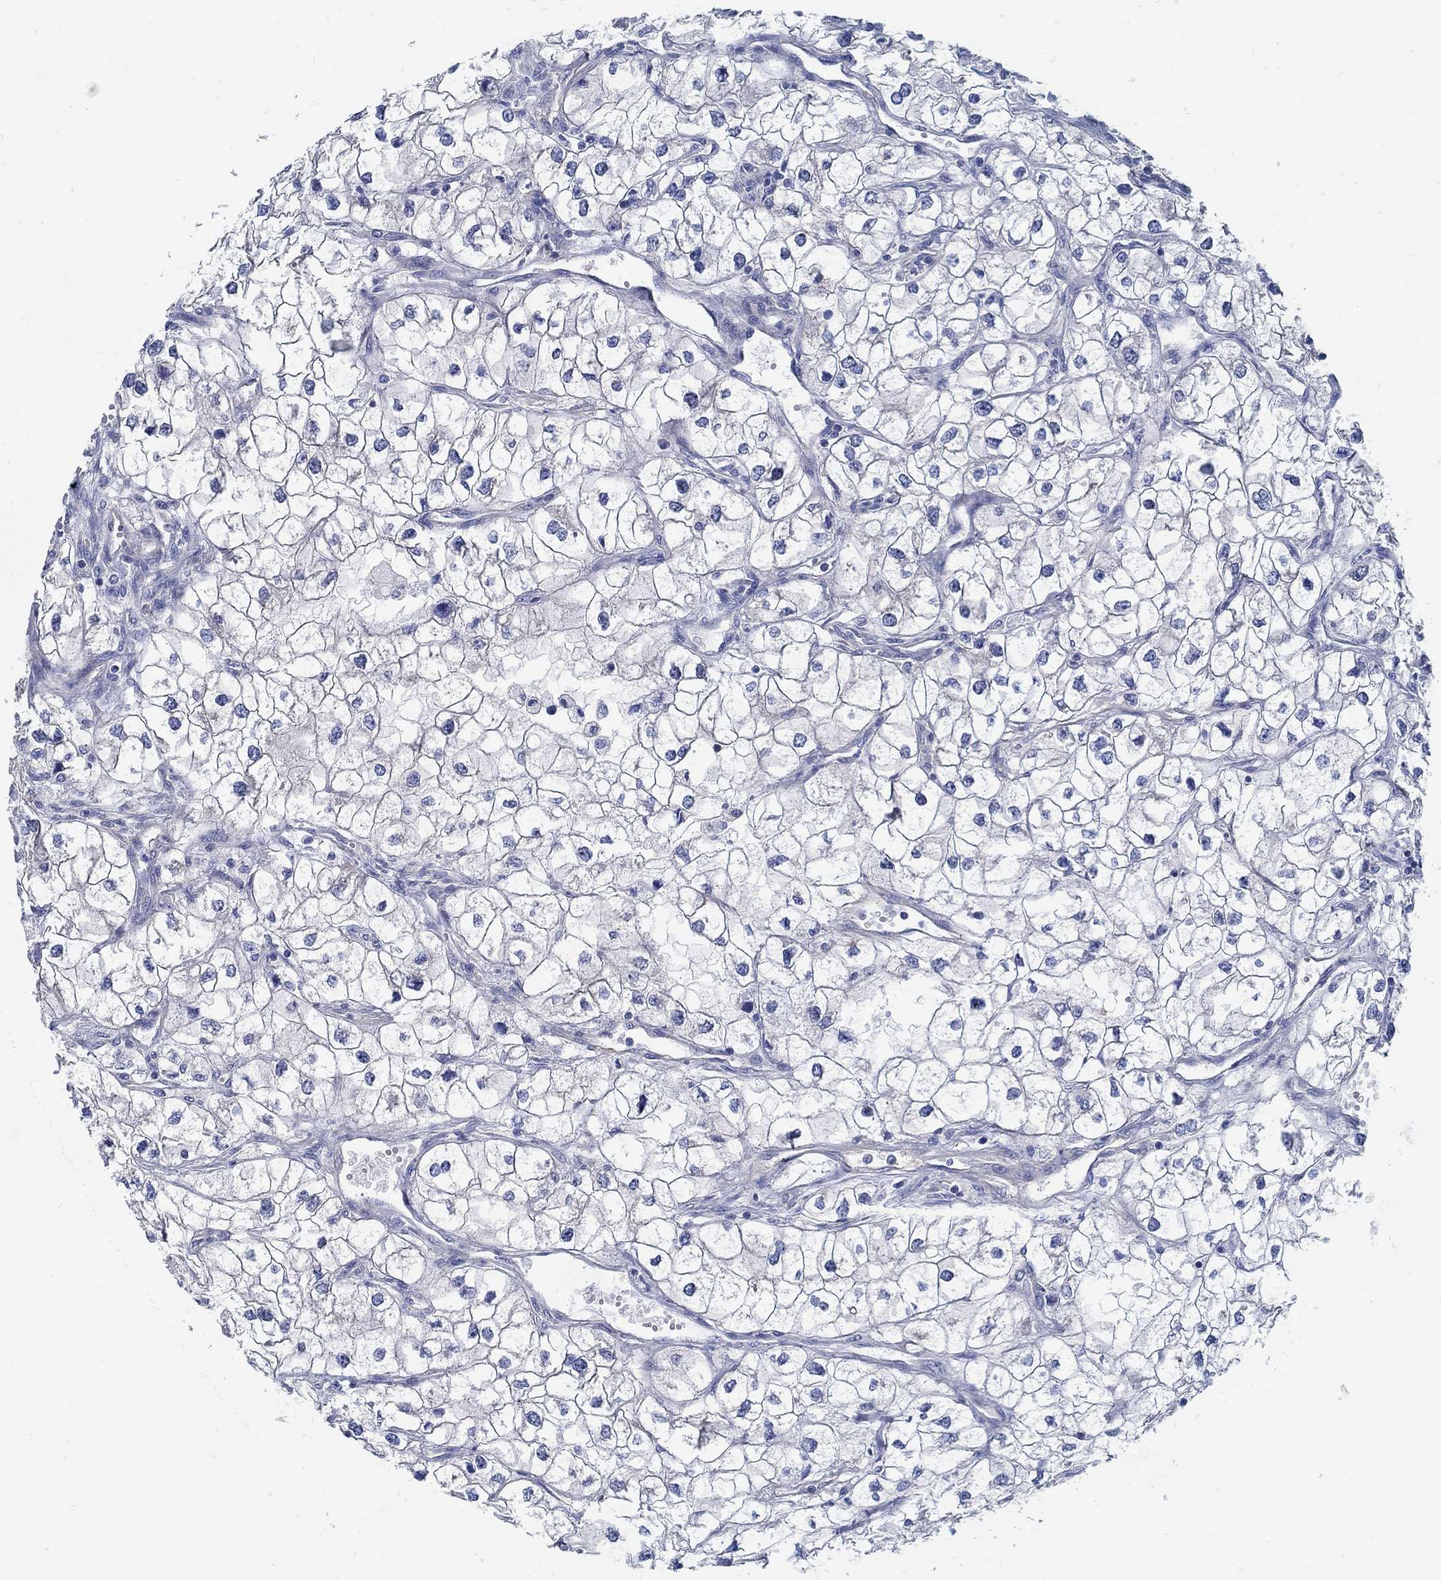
{"staining": {"intensity": "negative", "quantity": "none", "location": "none"}, "tissue": "renal cancer", "cell_type": "Tumor cells", "image_type": "cancer", "snomed": [{"axis": "morphology", "description": "Adenocarcinoma, NOS"}, {"axis": "topography", "description": "Kidney"}], "caption": "Renal cancer (adenocarcinoma) was stained to show a protein in brown. There is no significant staining in tumor cells.", "gene": "C15orf39", "patient": {"sex": "male", "age": 59}}